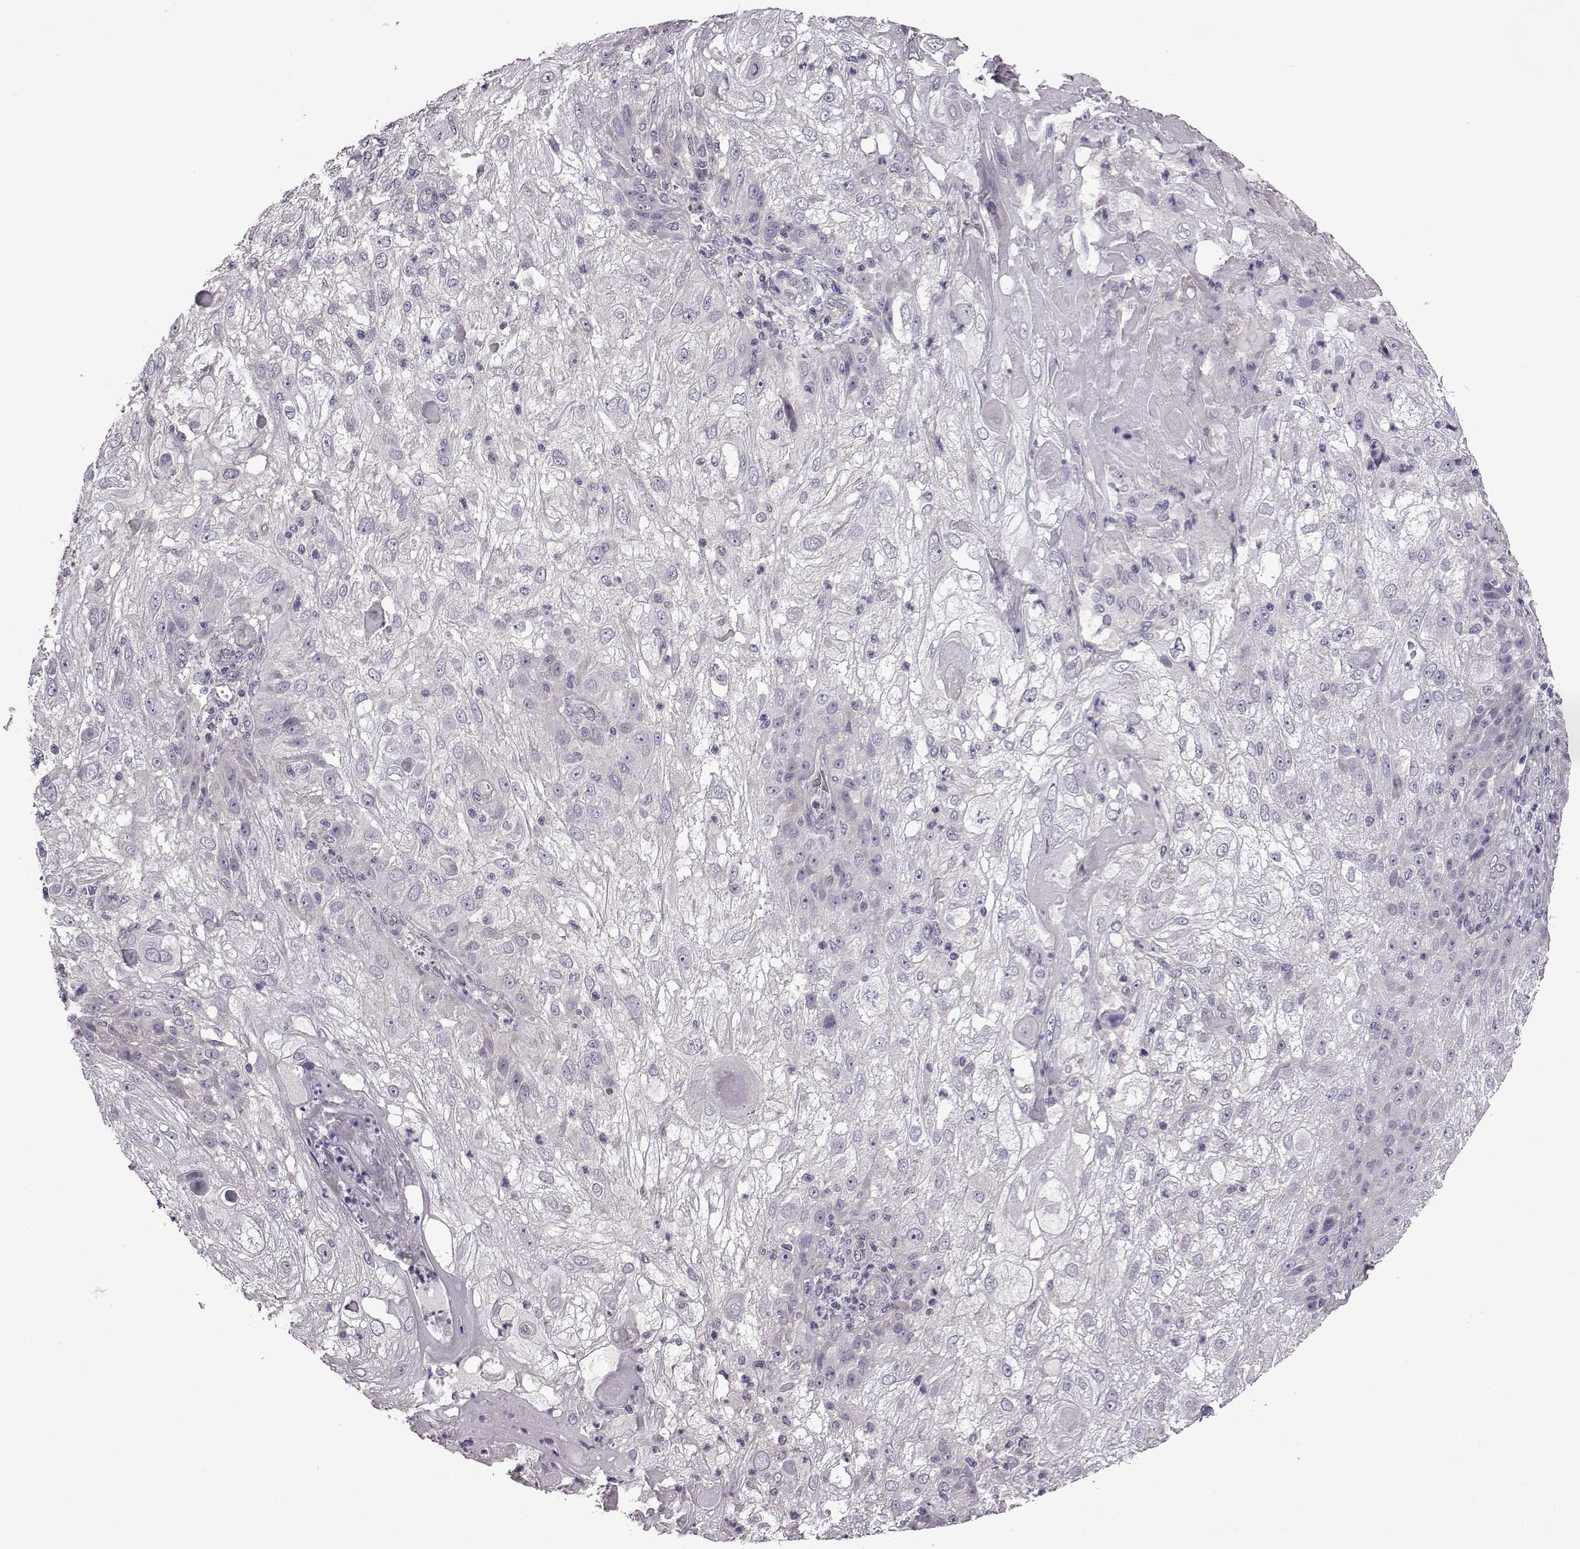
{"staining": {"intensity": "negative", "quantity": "none", "location": "none"}, "tissue": "skin cancer", "cell_type": "Tumor cells", "image_type": "cancer", "snomed": [{"axis": "morphology", "description": "Normal tissue, NOS"}, {"axis": "morphology", "description": "Squamous cell carcinoma, NOS"}, {"axis": "topography", "description": "Skin"}], "caption": "Micrograph shows no significant protein positivity in tumor cells of squamous cell carcinoma (skin).", "gene": "EDDM3B", "patient": {"sex": "female", "age": 83}}